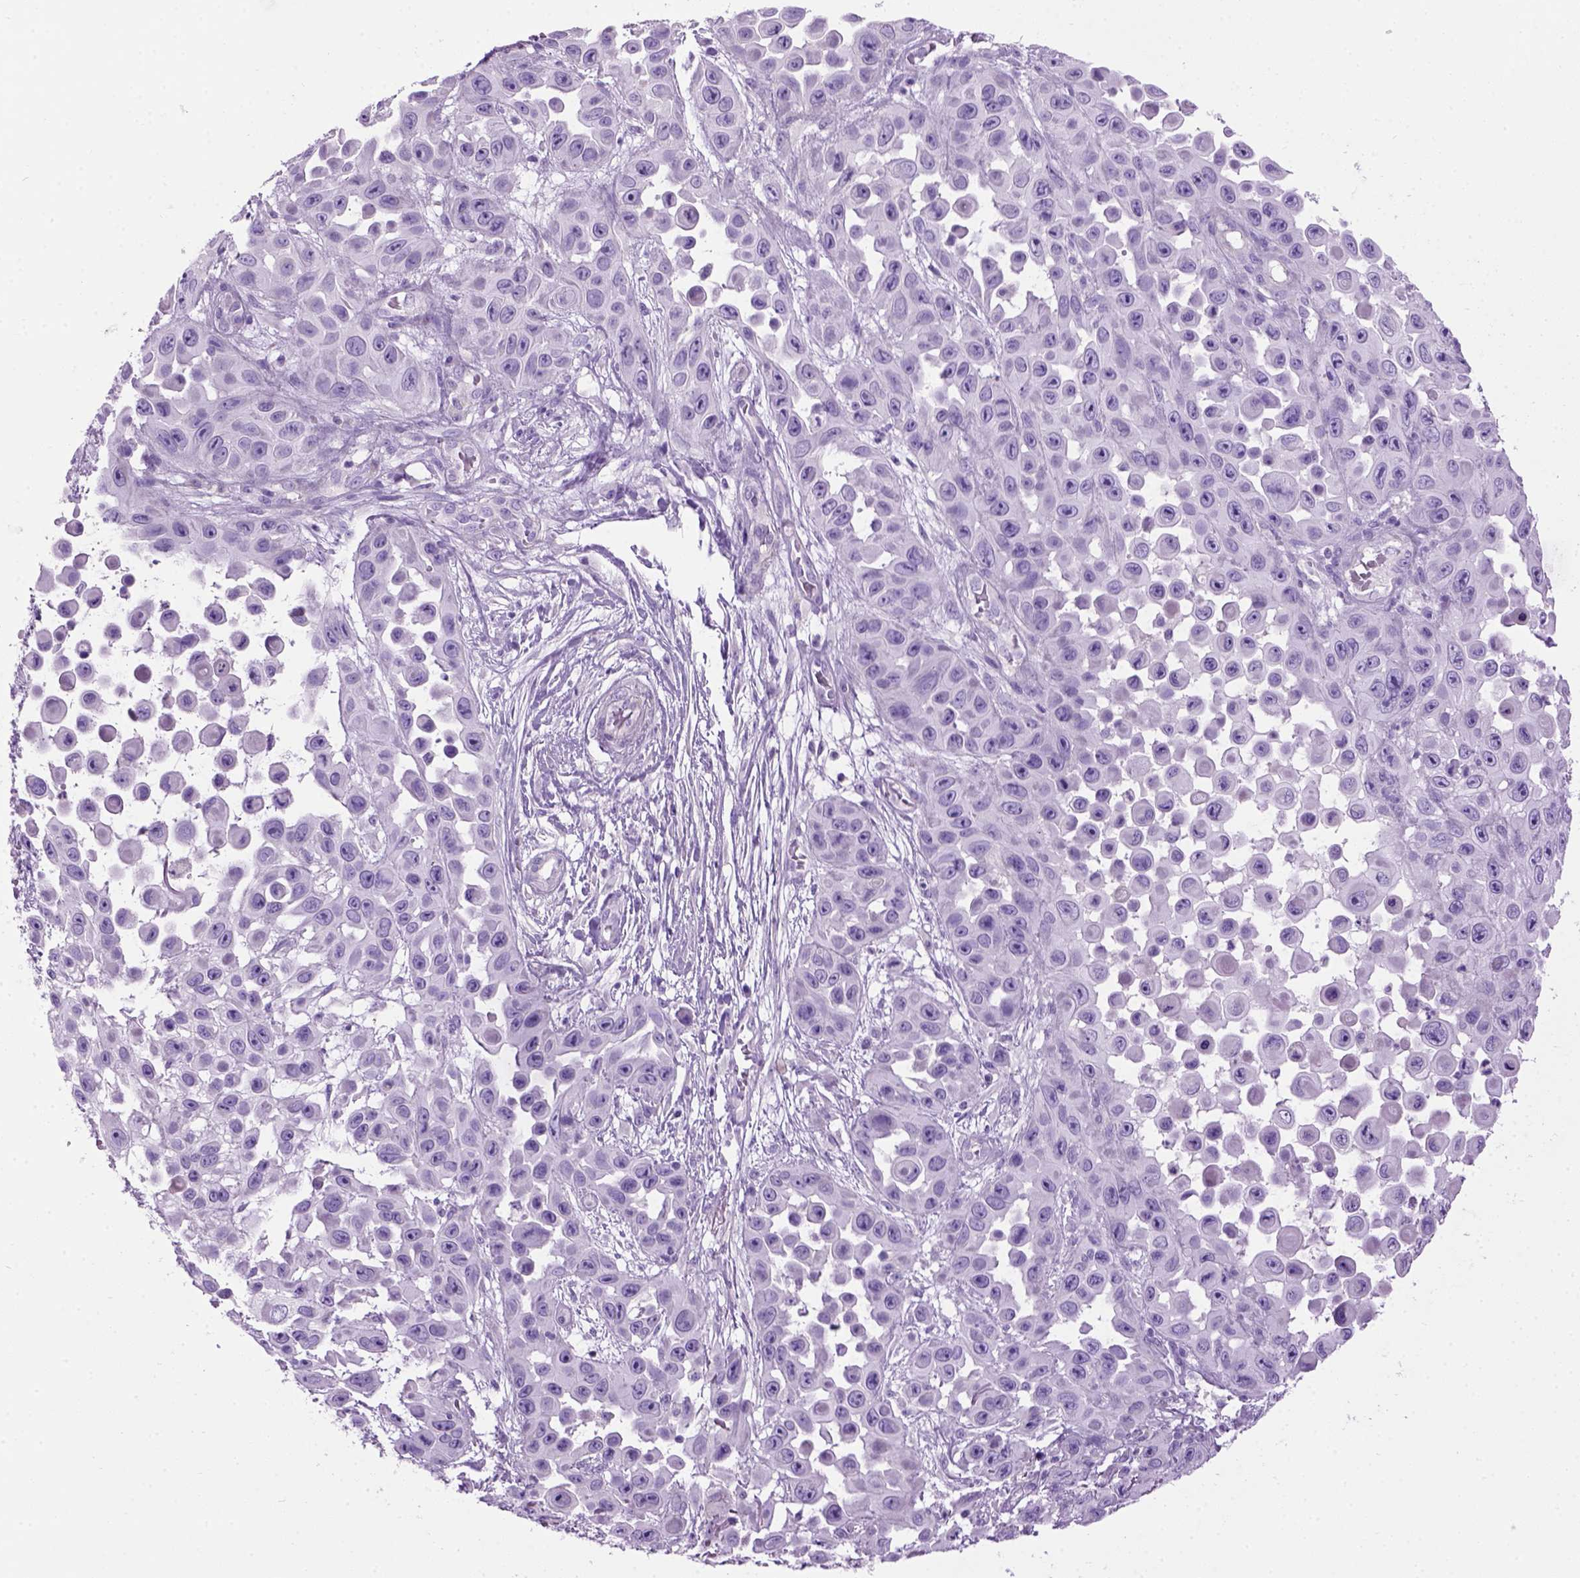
{"staining": {"intensity": "negative", "quantity": "none", "location": "none"}, "tissue": "skin cancer", "cell_type": "Tumor cells", "image_type": "cancer", "snomed": [{"axis": "morphology", "description": "Squamous cell carcinoma, NOS"}, {"axis": "topography", "description": "Skin"}], "caption": "Tumor cells show no significant positivity in skin squamous cell carcinoma.", "gene": "GABRB2", "patient": {"sex": "male", "age": 81}}